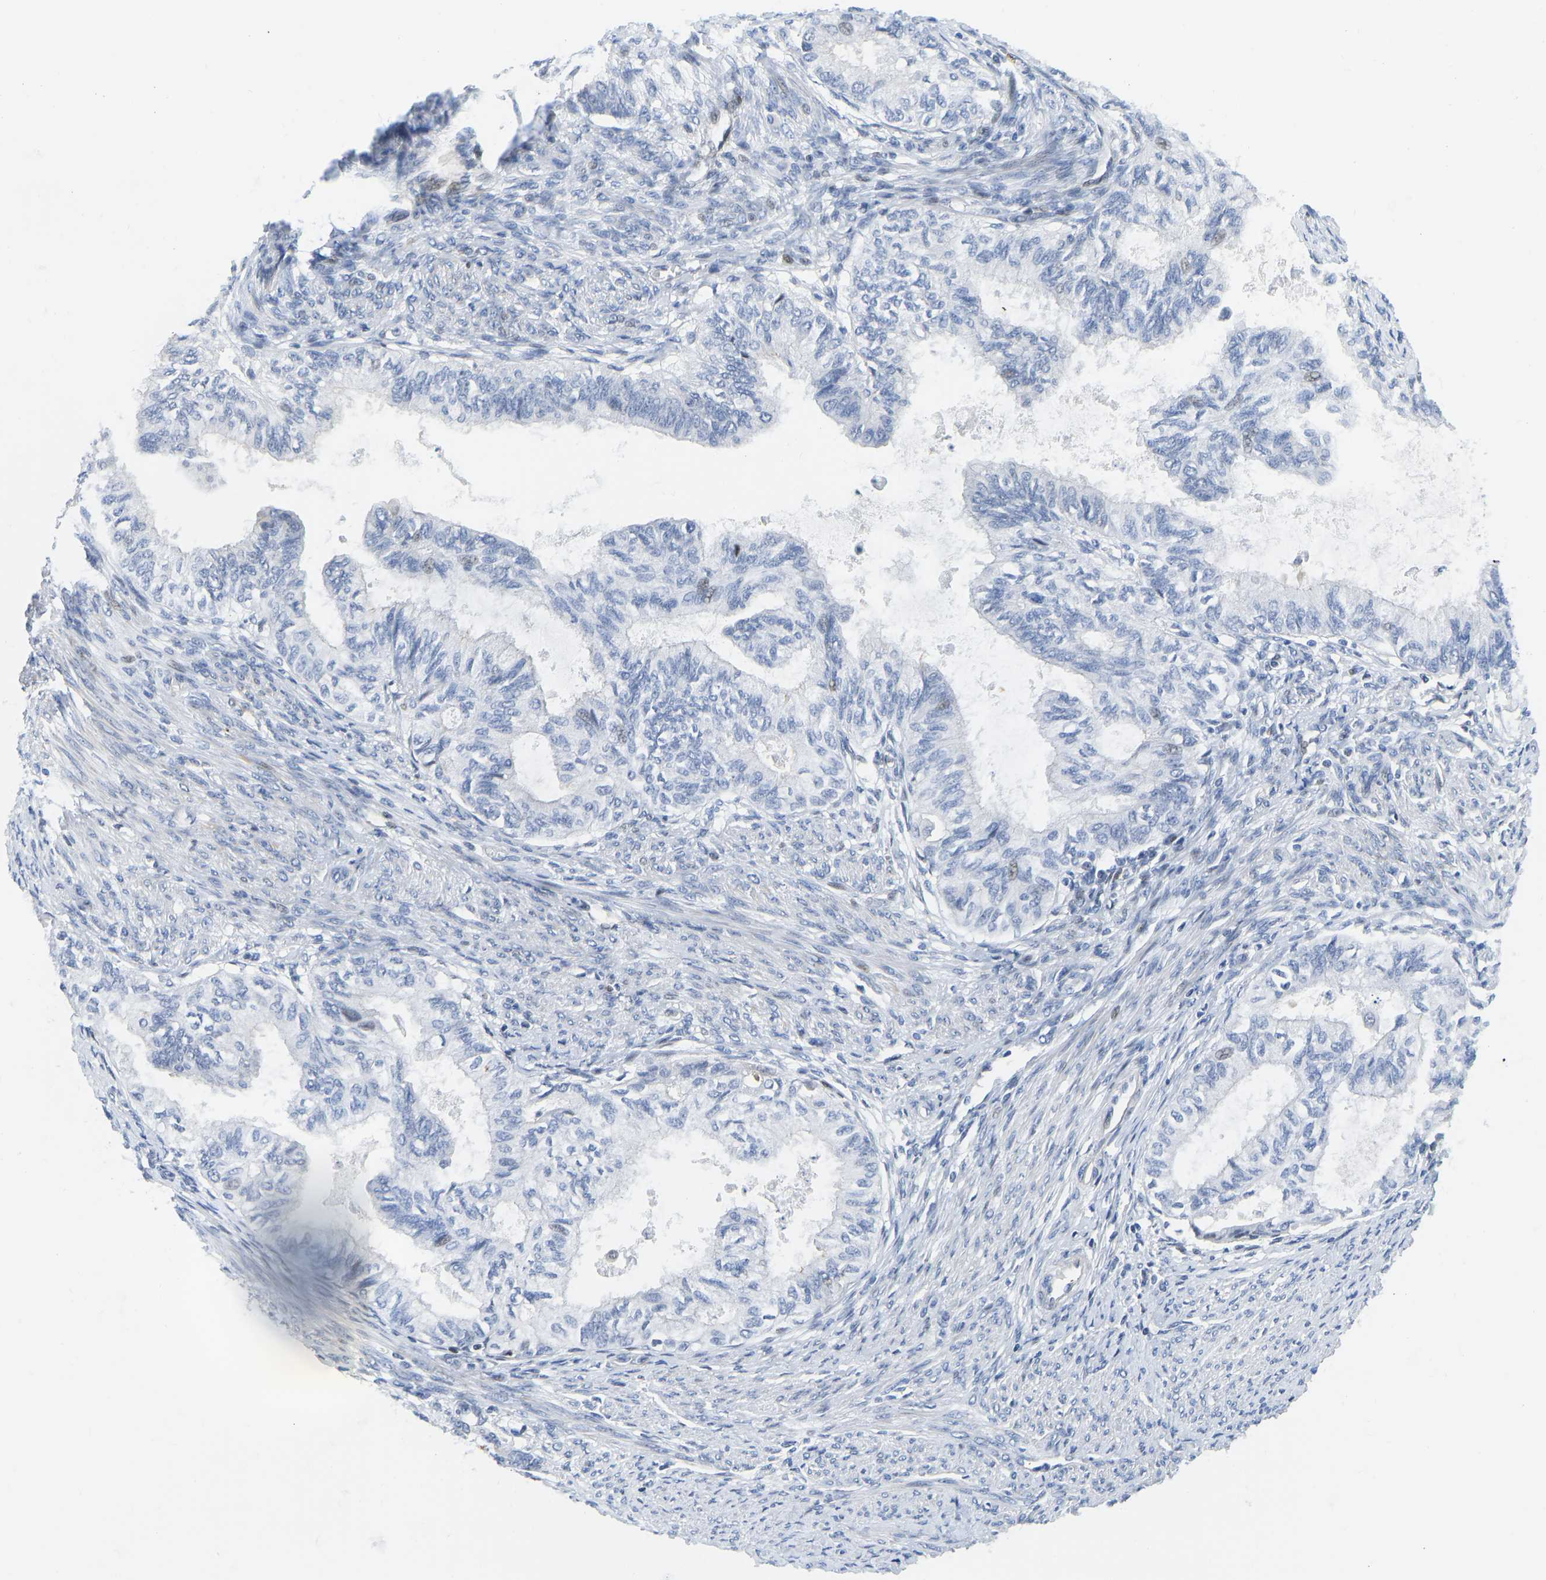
{"staining": {"intensity": "moderate", "quantity": "<25%", "location": "nuclear"}, "tissue": "cervical cancer", "cell_type": "Tumor cells", "image_type": "cancer", "snomed": [{"axis": "morphology", "description": "Normal tissue, NOS"}, {"axis": "morphology", "description": "Adenocarcinoma, NOS"}, {"axis": "topography", "description": "Cervix"}, {"axis": "topography", "description": "Endometrium"}], "caption": "Immunohistochemical staining of human cervical cancer (adenocarcinoma) reveals low levels of moderate nuclear expression in approximately <25% of tumor cells.", "gene": "HDAC5", "patient": {"sex": "female", "age": 86}}